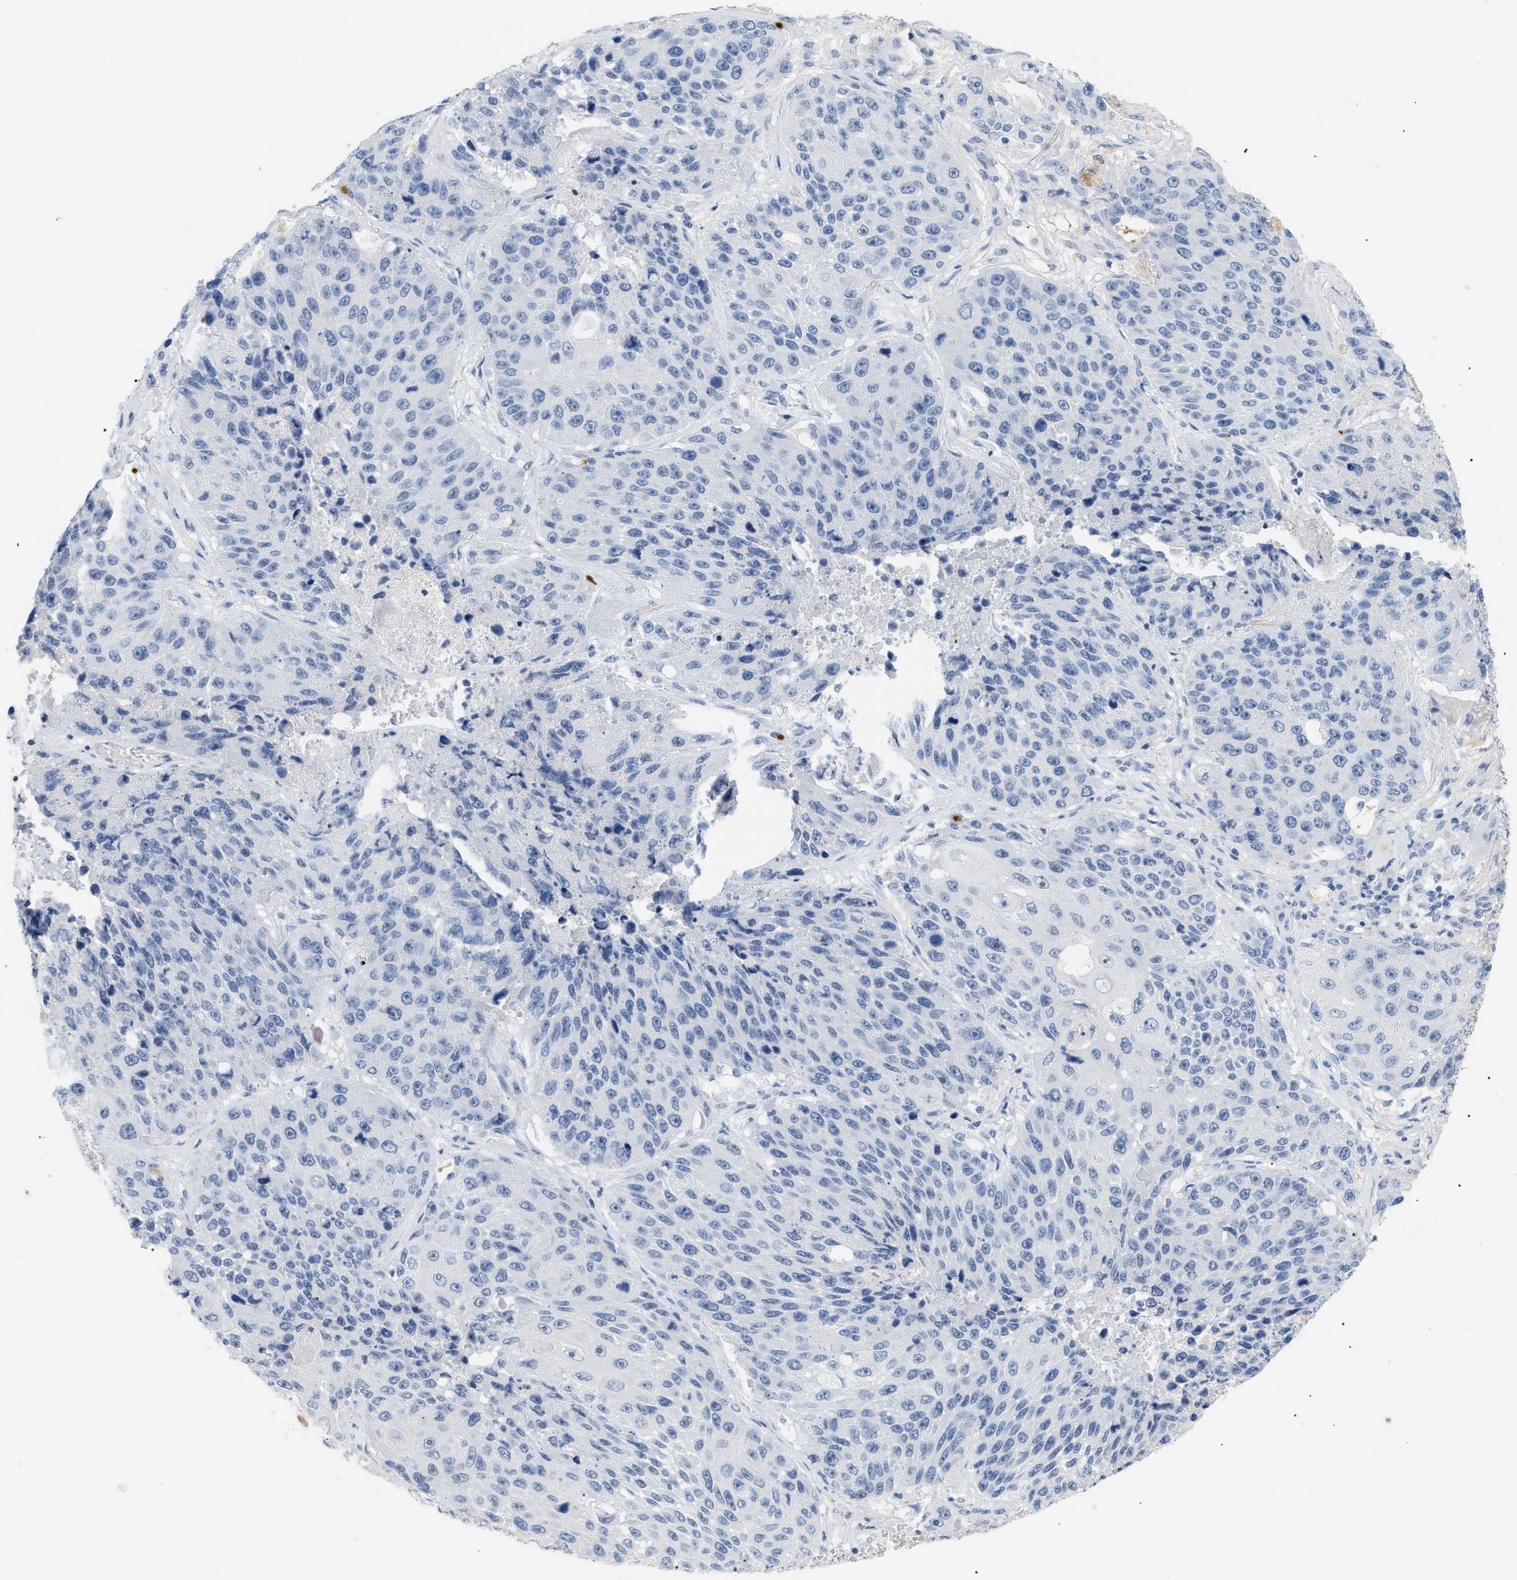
{"staining": {"intensity": "negative", "quantity": "none", "location": "none"}, "tissue": "lung cancer", "cell_type": "Tumor cells", "image_type": "cancer", "snomed": [{"axis": "morphology", "description": "Squamous cell carcinoma, NOS"}, {"axis": "topography", "description": "Lung"}], "caption": "Tumor cells show no significant protein staining in lung cancer.", "gene": "CFH", "patient": {"sex": "male", "age": 61}}